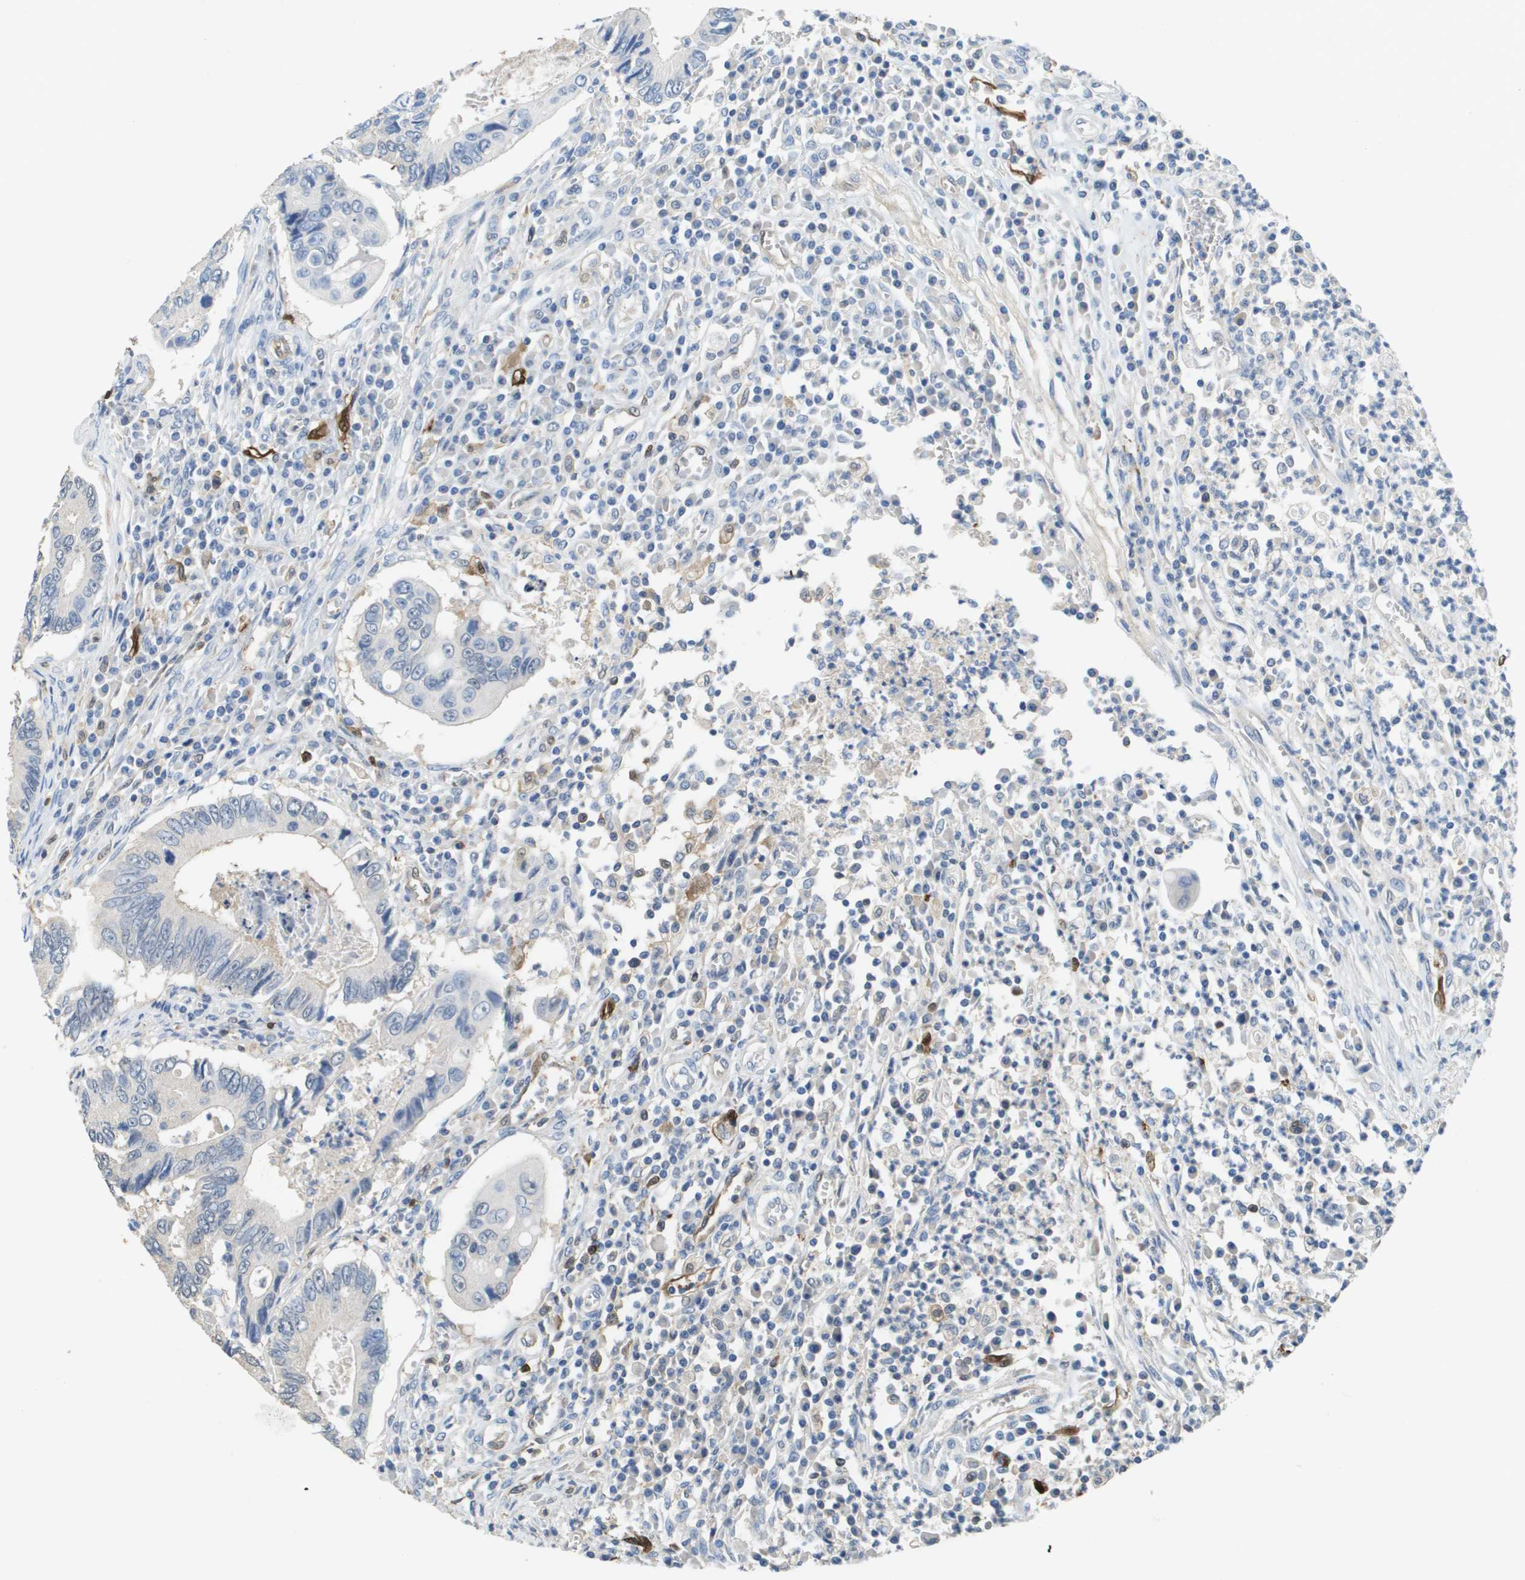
{"staining": {"intensity": "negative", "quantity": "none", "location": "none"}, "tissue": "colorectal cancer", "cell_type": "Tumor cells", "image_type": "cancer", "snomed": [{"axis": "morphology", "description": "Inflammation, NOS"}, {"axis": "morphology", "description": "Adenocarcinoma, NOS"}, {"axis": "topography", "description": "Colon"}], "caption": "An image of human adenocarcinoma (colorectal) is negative for staining in tumor cells. (Stains: DAB immunohistochemistry with hematoxylin counter stain, Microscopy: brightfield microscopy at high magnification).", "gene": "FABP5", "patient": {"sex": "male", "age": 72}}